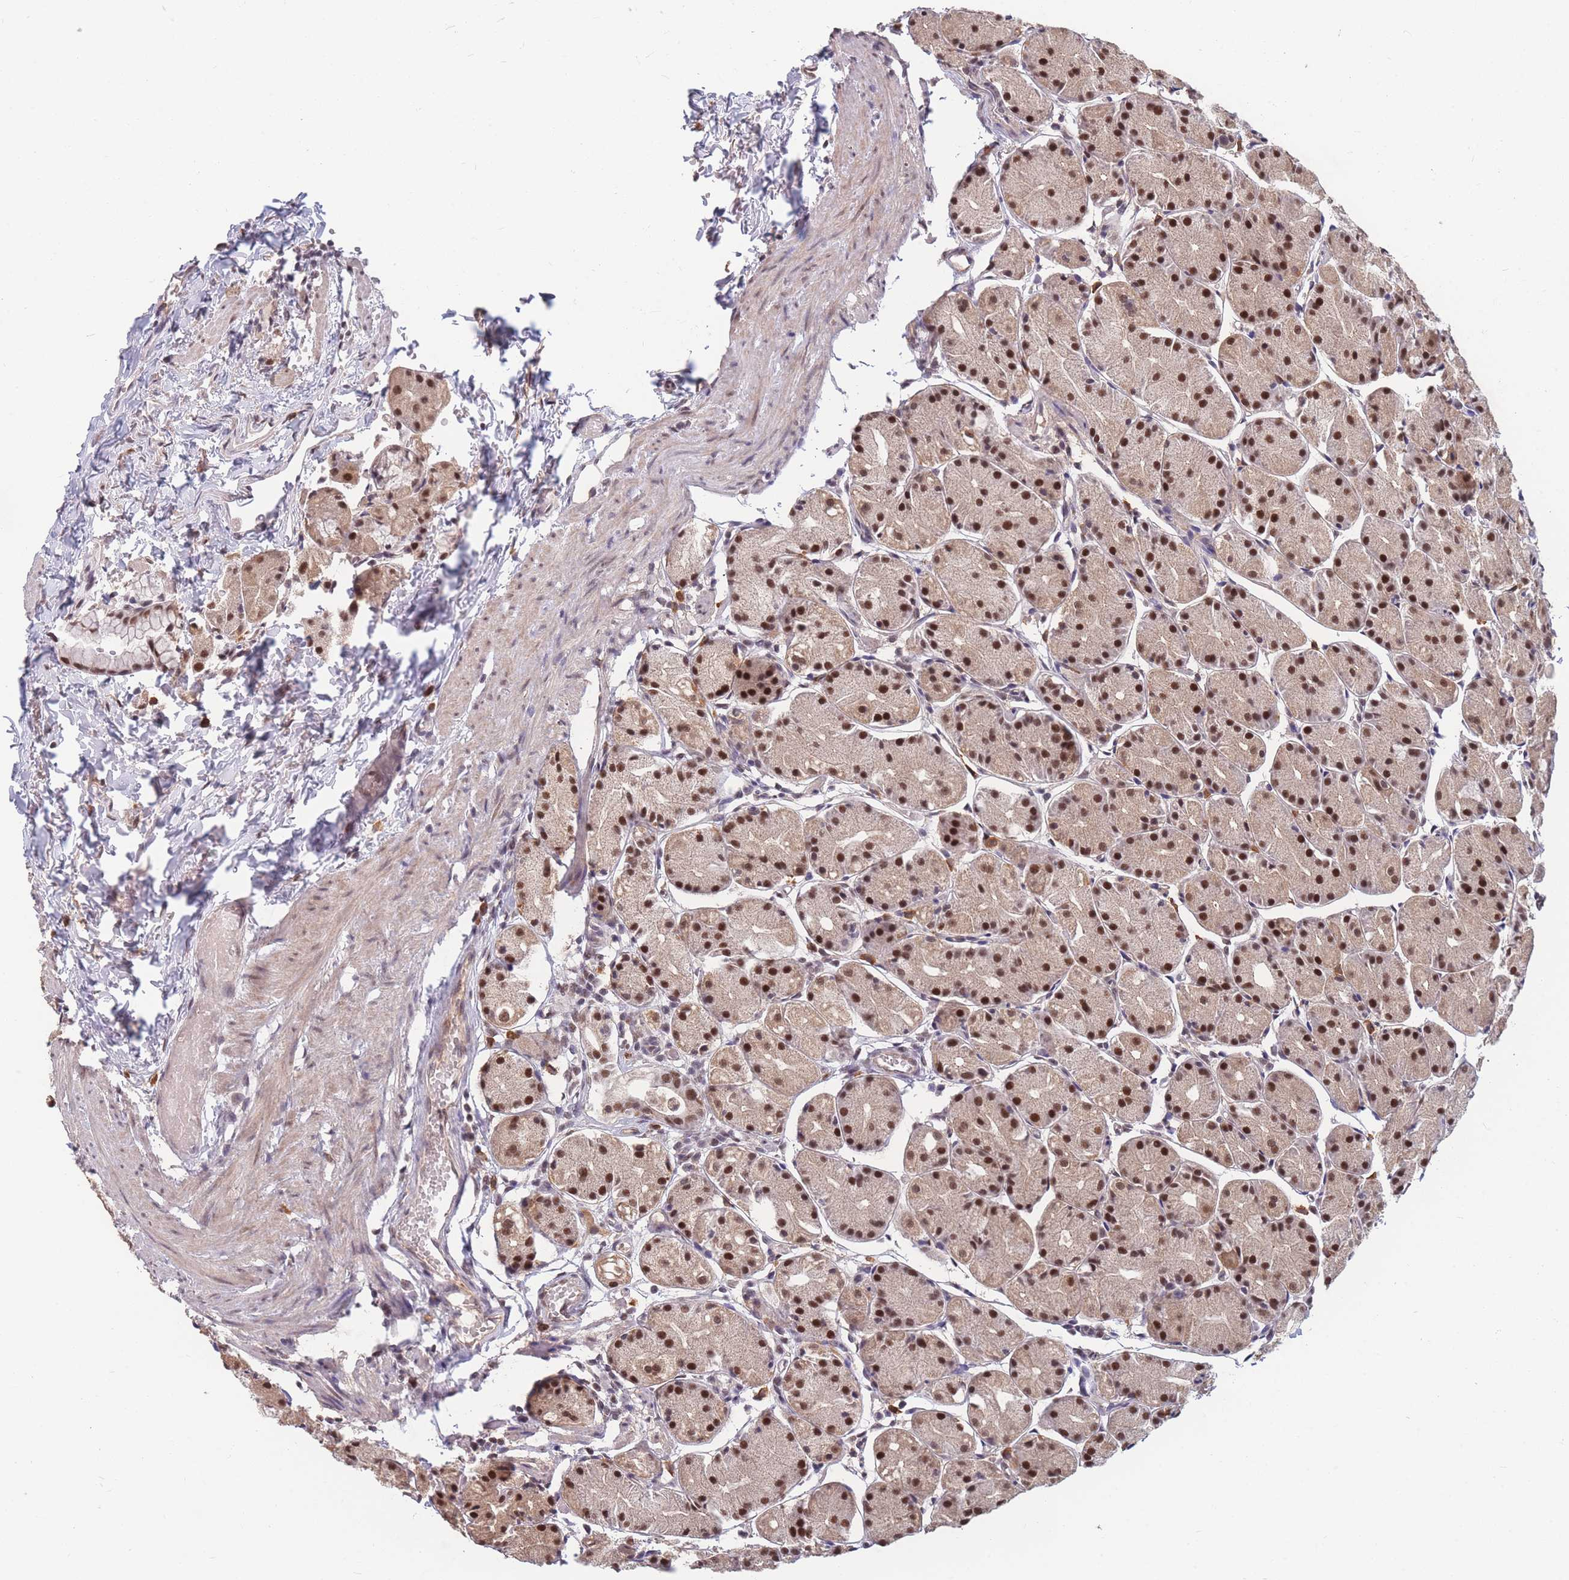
{"staining": {"intensity": "strong", "quantity": ">75%", "location": "cytoplasmic/membranous,nuclear"}, "tissue": "stomach", "cell_type": "Glandular cells", "image_type": "normal", "snomed": [{"axis": "morphology", "description": "Normal tissue, NOS"}, {"axis": "topography", "description": "Stomach, upper"}], "caption": "Immunohistochemistry (IHC) (DAB) staining of normal stomach shows strong cytoplasmic/membranous,nuclear protein positivity in approximately >75% of glandular cells. The protein of interest is stained brown, and the nuclei are stained in blue (DAB IHC with brightfield microscopy, high magnification).", "gene": "SNRPA1", "patient": {"sex": "male", "age": 47}}